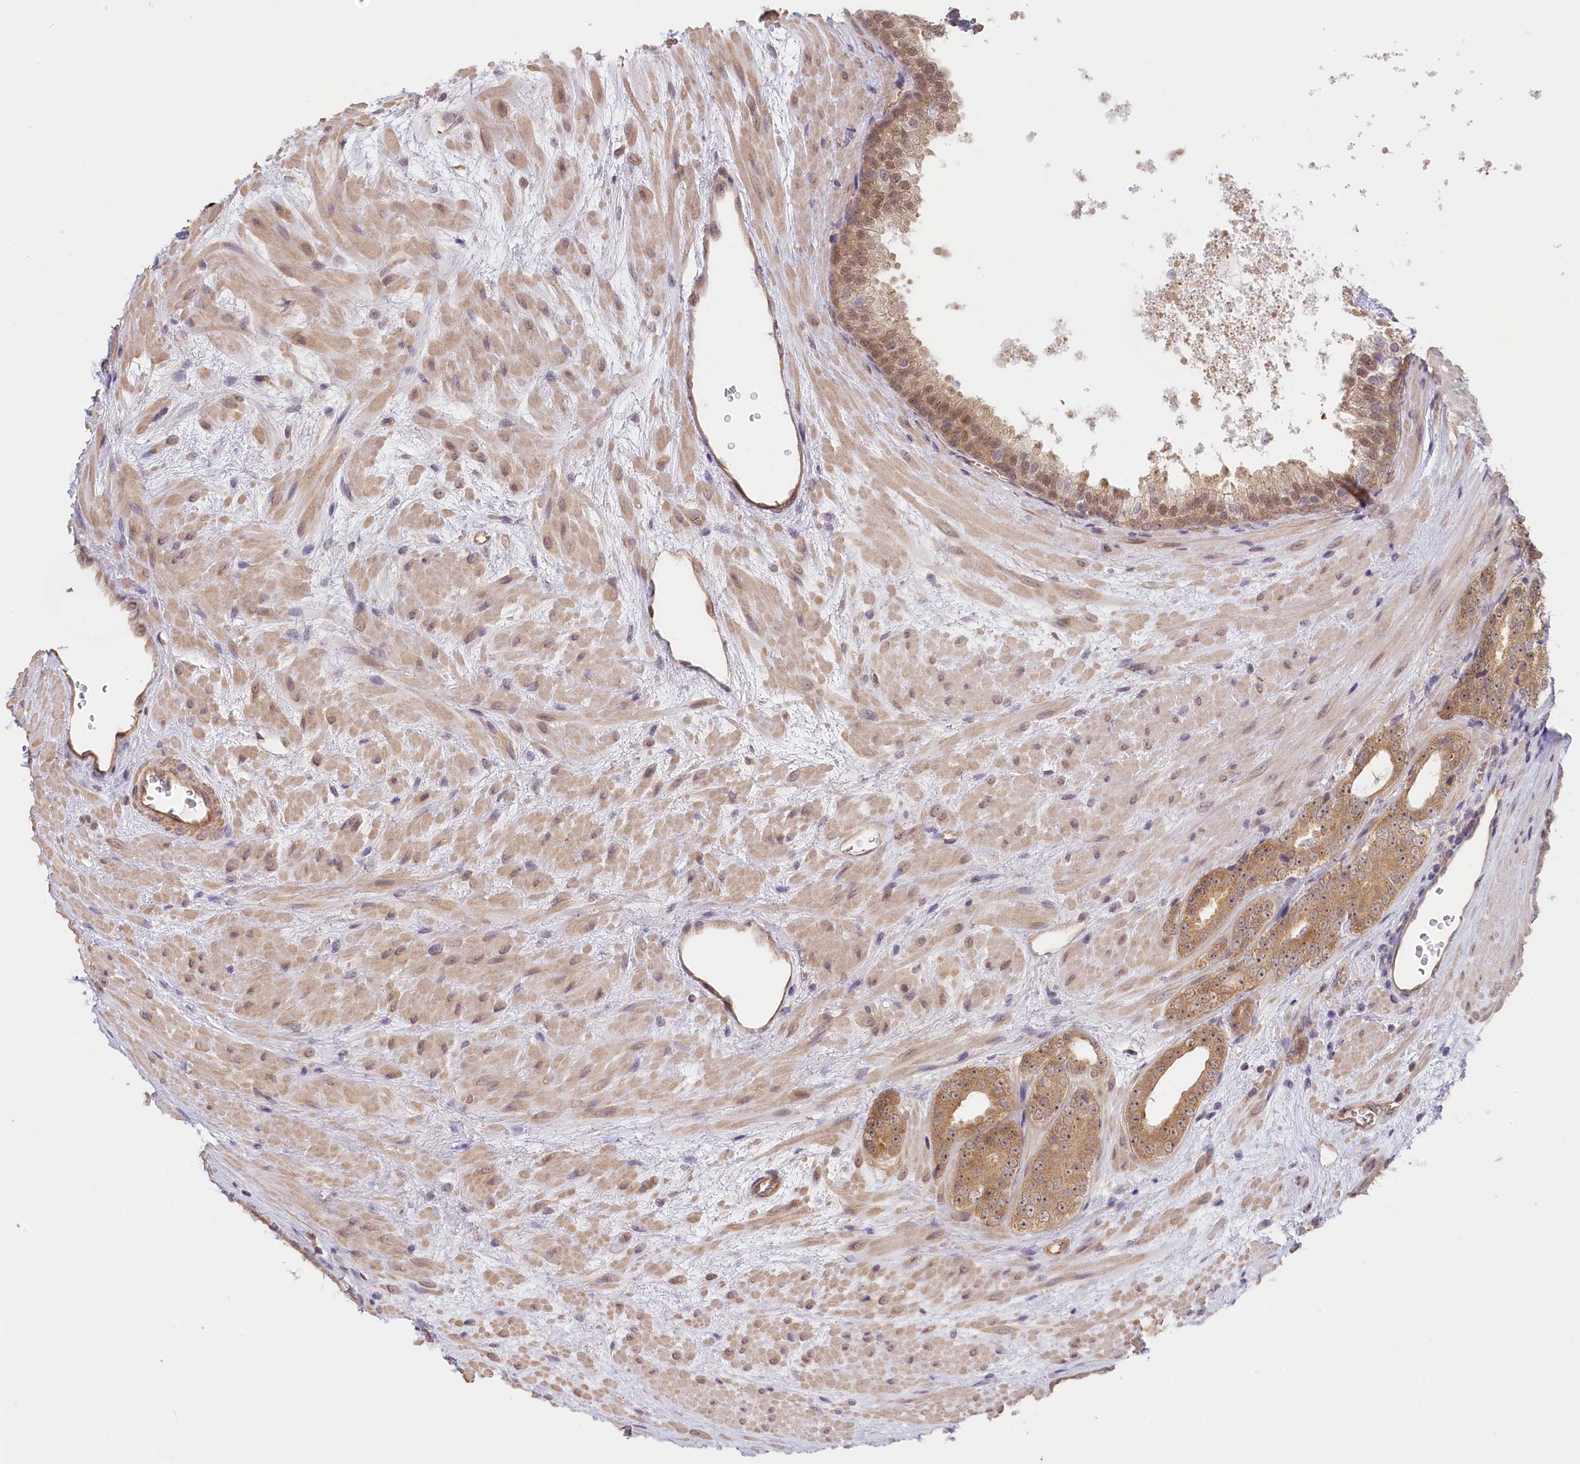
{"staining": {"intensity": "moderate", "quantity": ">75%", "location": "cytoplasmic/membranous,nuclear"}, "tissue": "prostate cancer", "cell_type": "Tumor cells", "image_type": "cancer", "snomed": [{"axis": "morphology", "description": "Adenocarcinoma, High grade"}, {"axis": "topography", "description": "Prostate"}], "caption": "Immunohistochemistry micrograph of neoplastic tissue: prostate cancer (adenocarcinoma (high-grade)) stained using immunohistochemistry (IHC) demonstrates medium levels of moderate protein expression localized specifically in the cytoplasmic/membranous and nuclear of tumor cells, appearing as a cytoplasmic/membranous and nuclear brown color.", "gene": "C19orf44", "patient": {"sex": "male", "age": 56}}